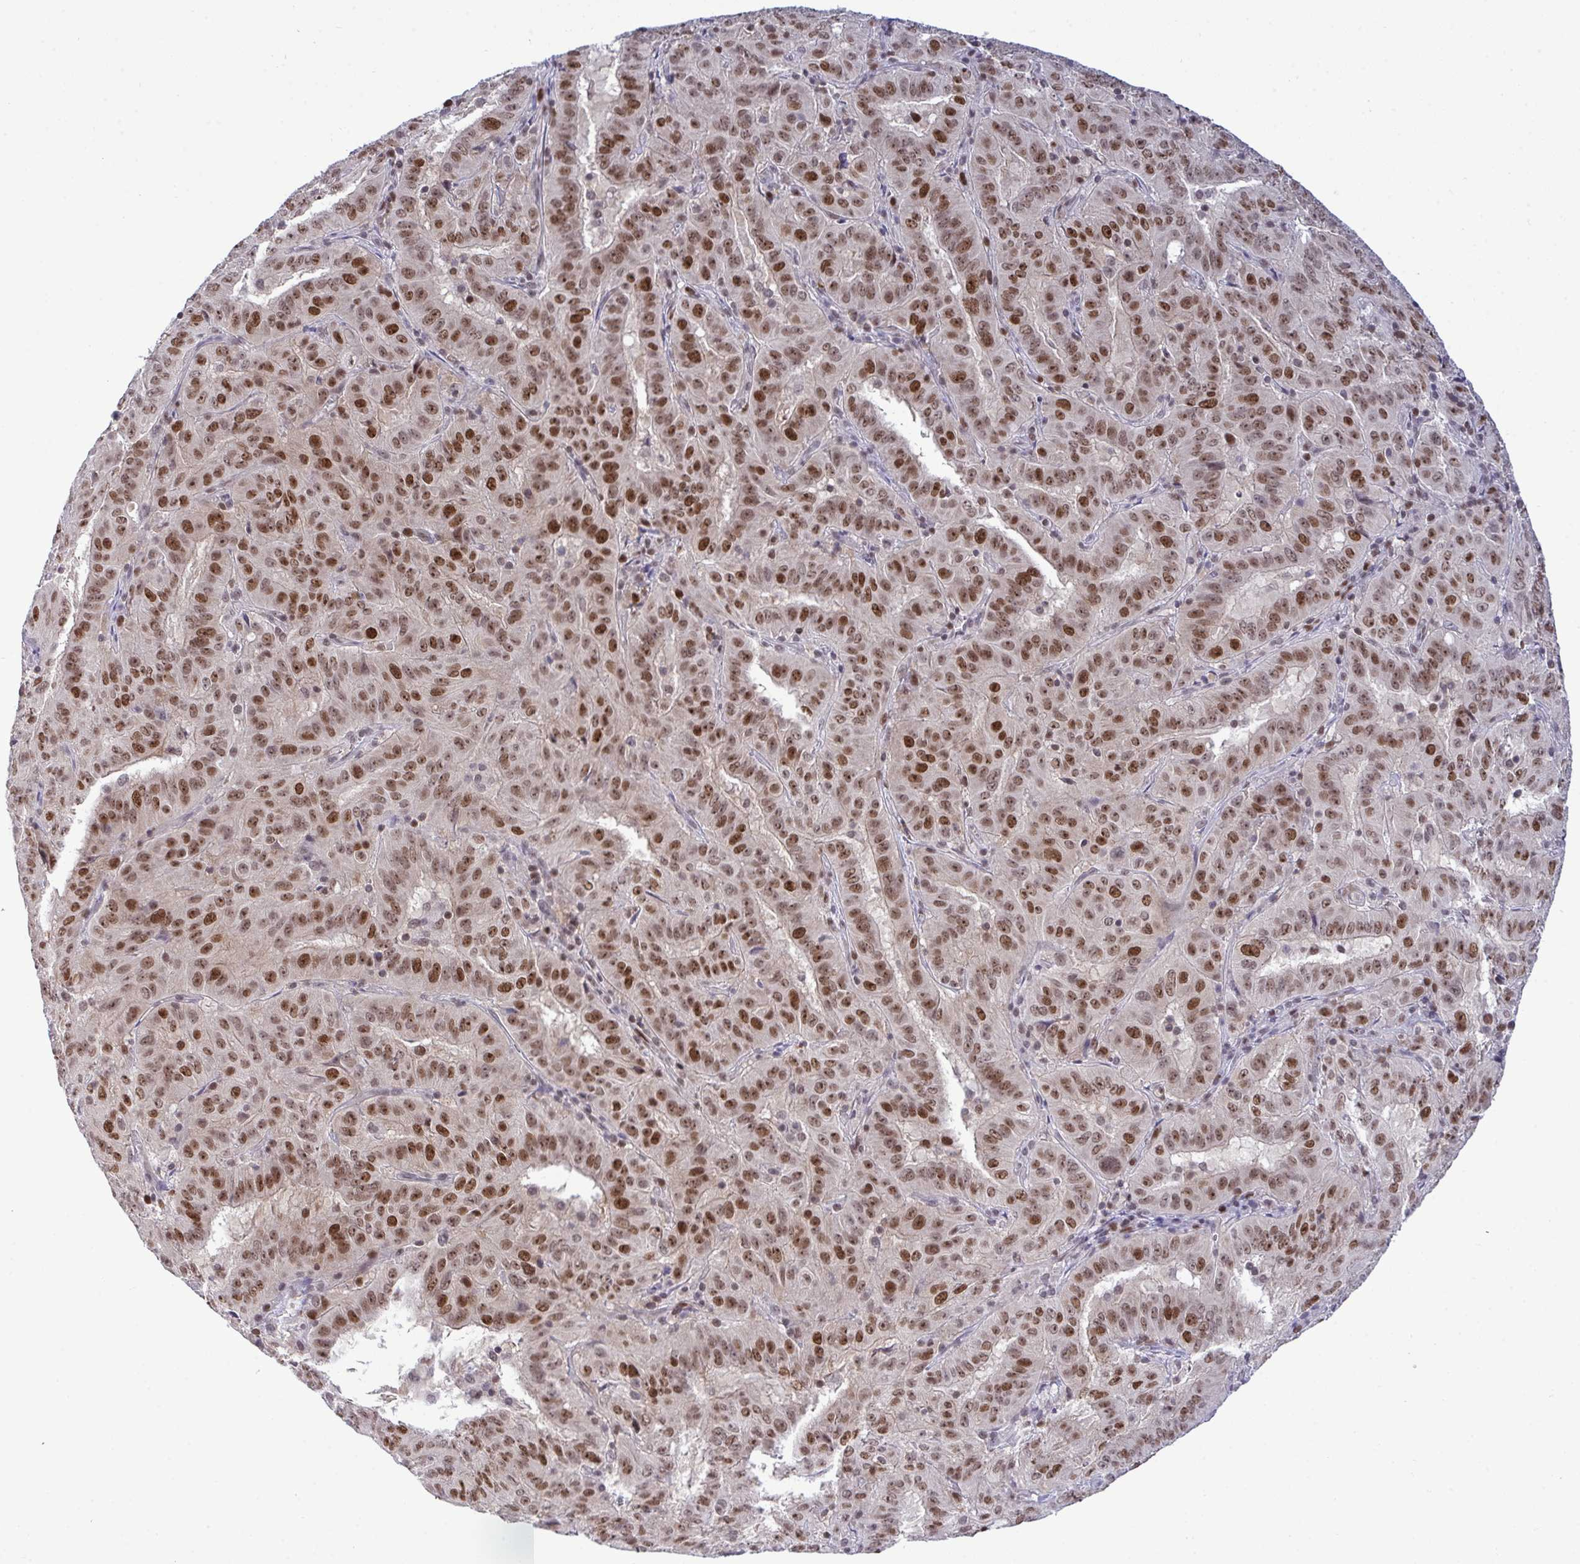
{"staining": {"intensity": "moderate", "quantity": ">75%", "location": "nuclear"}, "tissue": "pancreatic cancer", "cell_type": "Tumor cells", "image_type": "cancer", "snomed": [{"axis": "morphology", "description": "Adenocarcinoma, NOS"}, {"axis": "topography", "description": "Pancreas"}], "caption": "Brown immunohistochemical staining in human pancreatic cancer reveals moderate nuclear expression in approximately >75% of tumor cells. The staining was performed using DAB, with brown indicating positive protein expression. Nuclei are stained blue with hematoxylin.", "gene": "RFC4", "patient": {"sex": "male", "age": 63}}